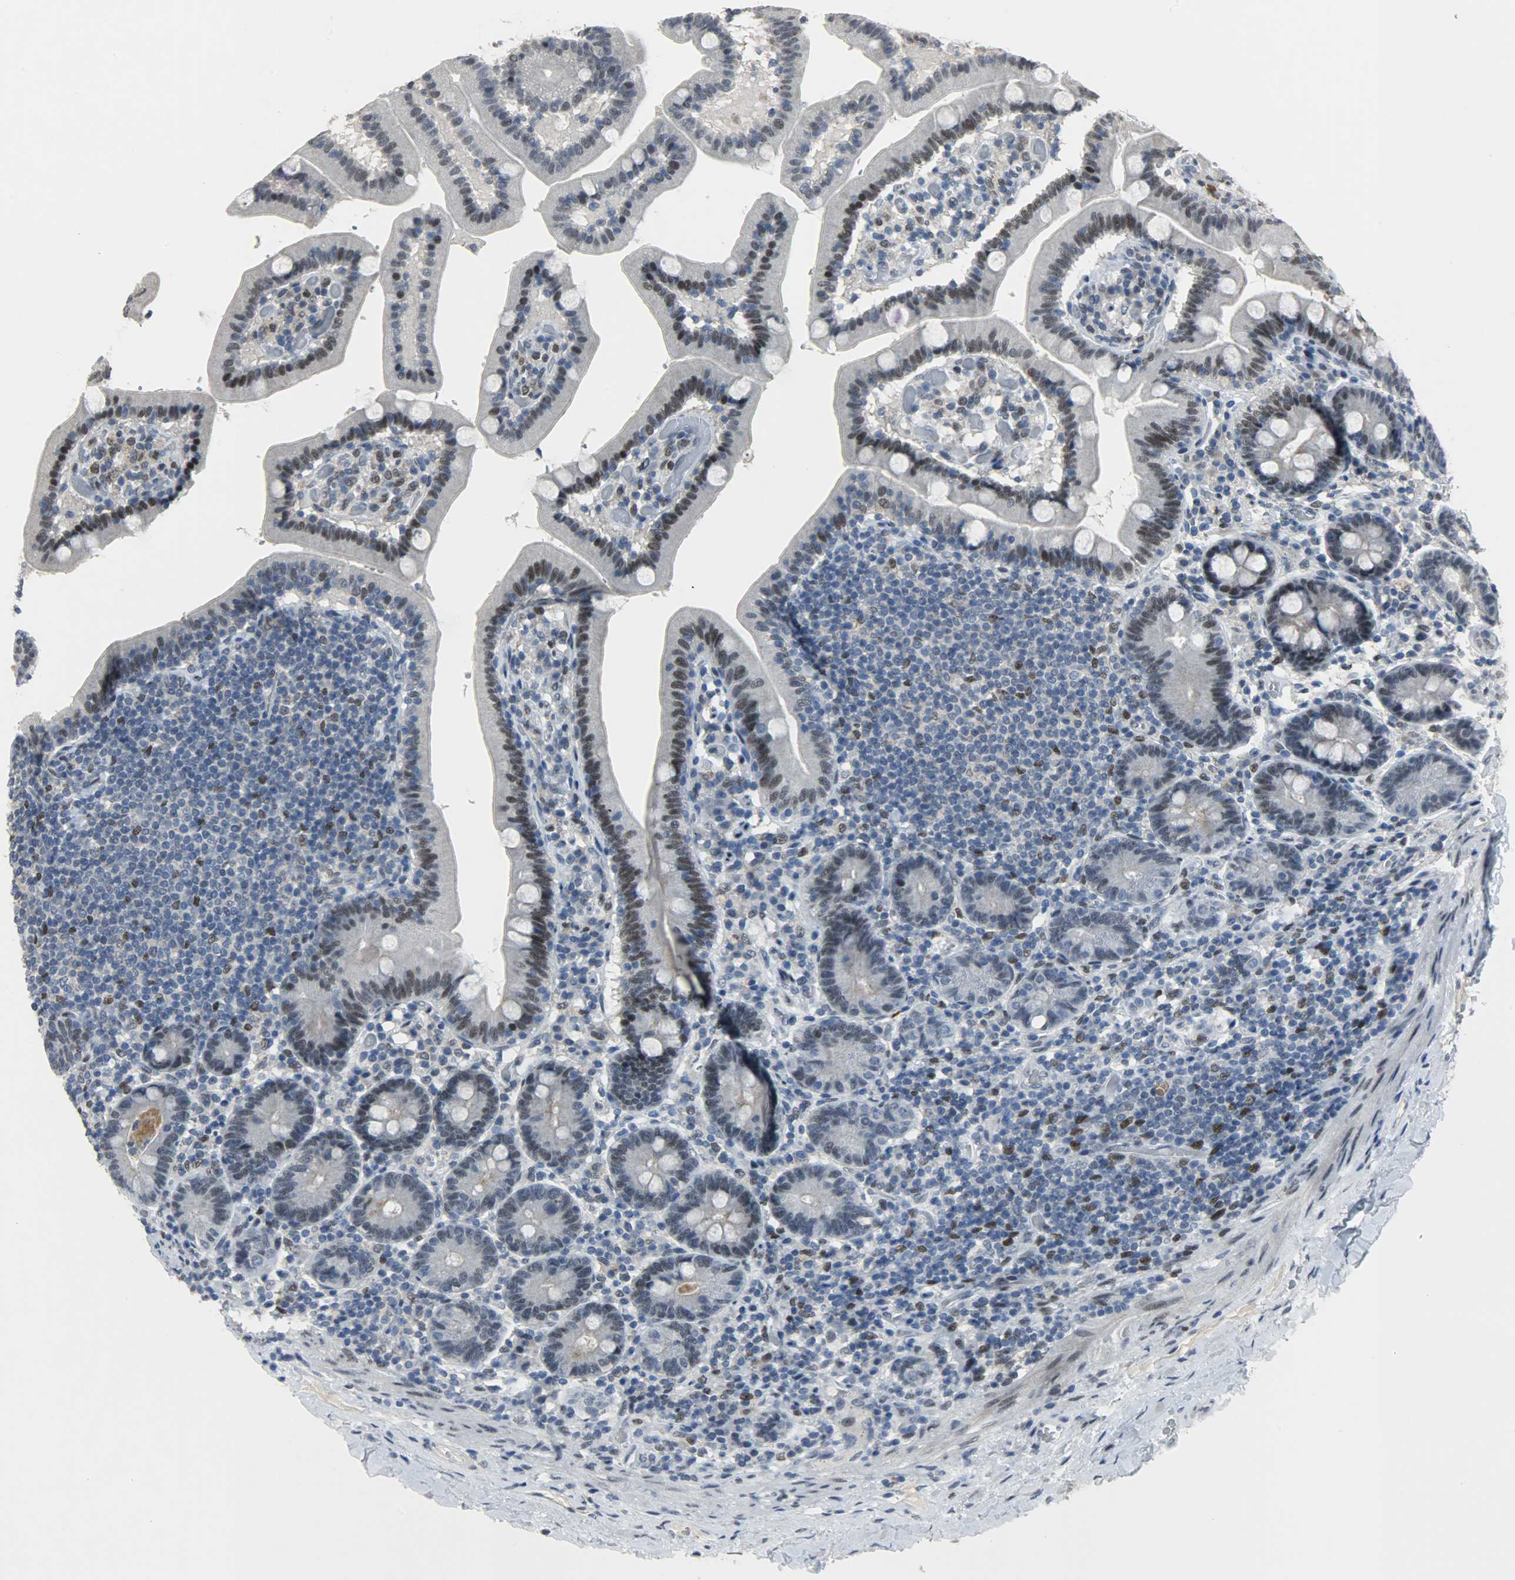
{"staining": {"intensity": "moderate", "quantity": ">75%", "location": "nuclear"}, "tissue": "duodenum", "cell_type": "Glandular cells", "image_type": "normal", "snomed": [{"axis": "morphology", "description": "Normal tissue, NOS"}, {"axis": "topography", "description": "Duodenum"}], "caption": "Unremarkable duodenum was stained to show a protein in brown. There is medium levels of moderate nuclear staining in about >75% of glandular cells.", "gene": "PPARG", "patient": {"sex": "male", "age": 66}}